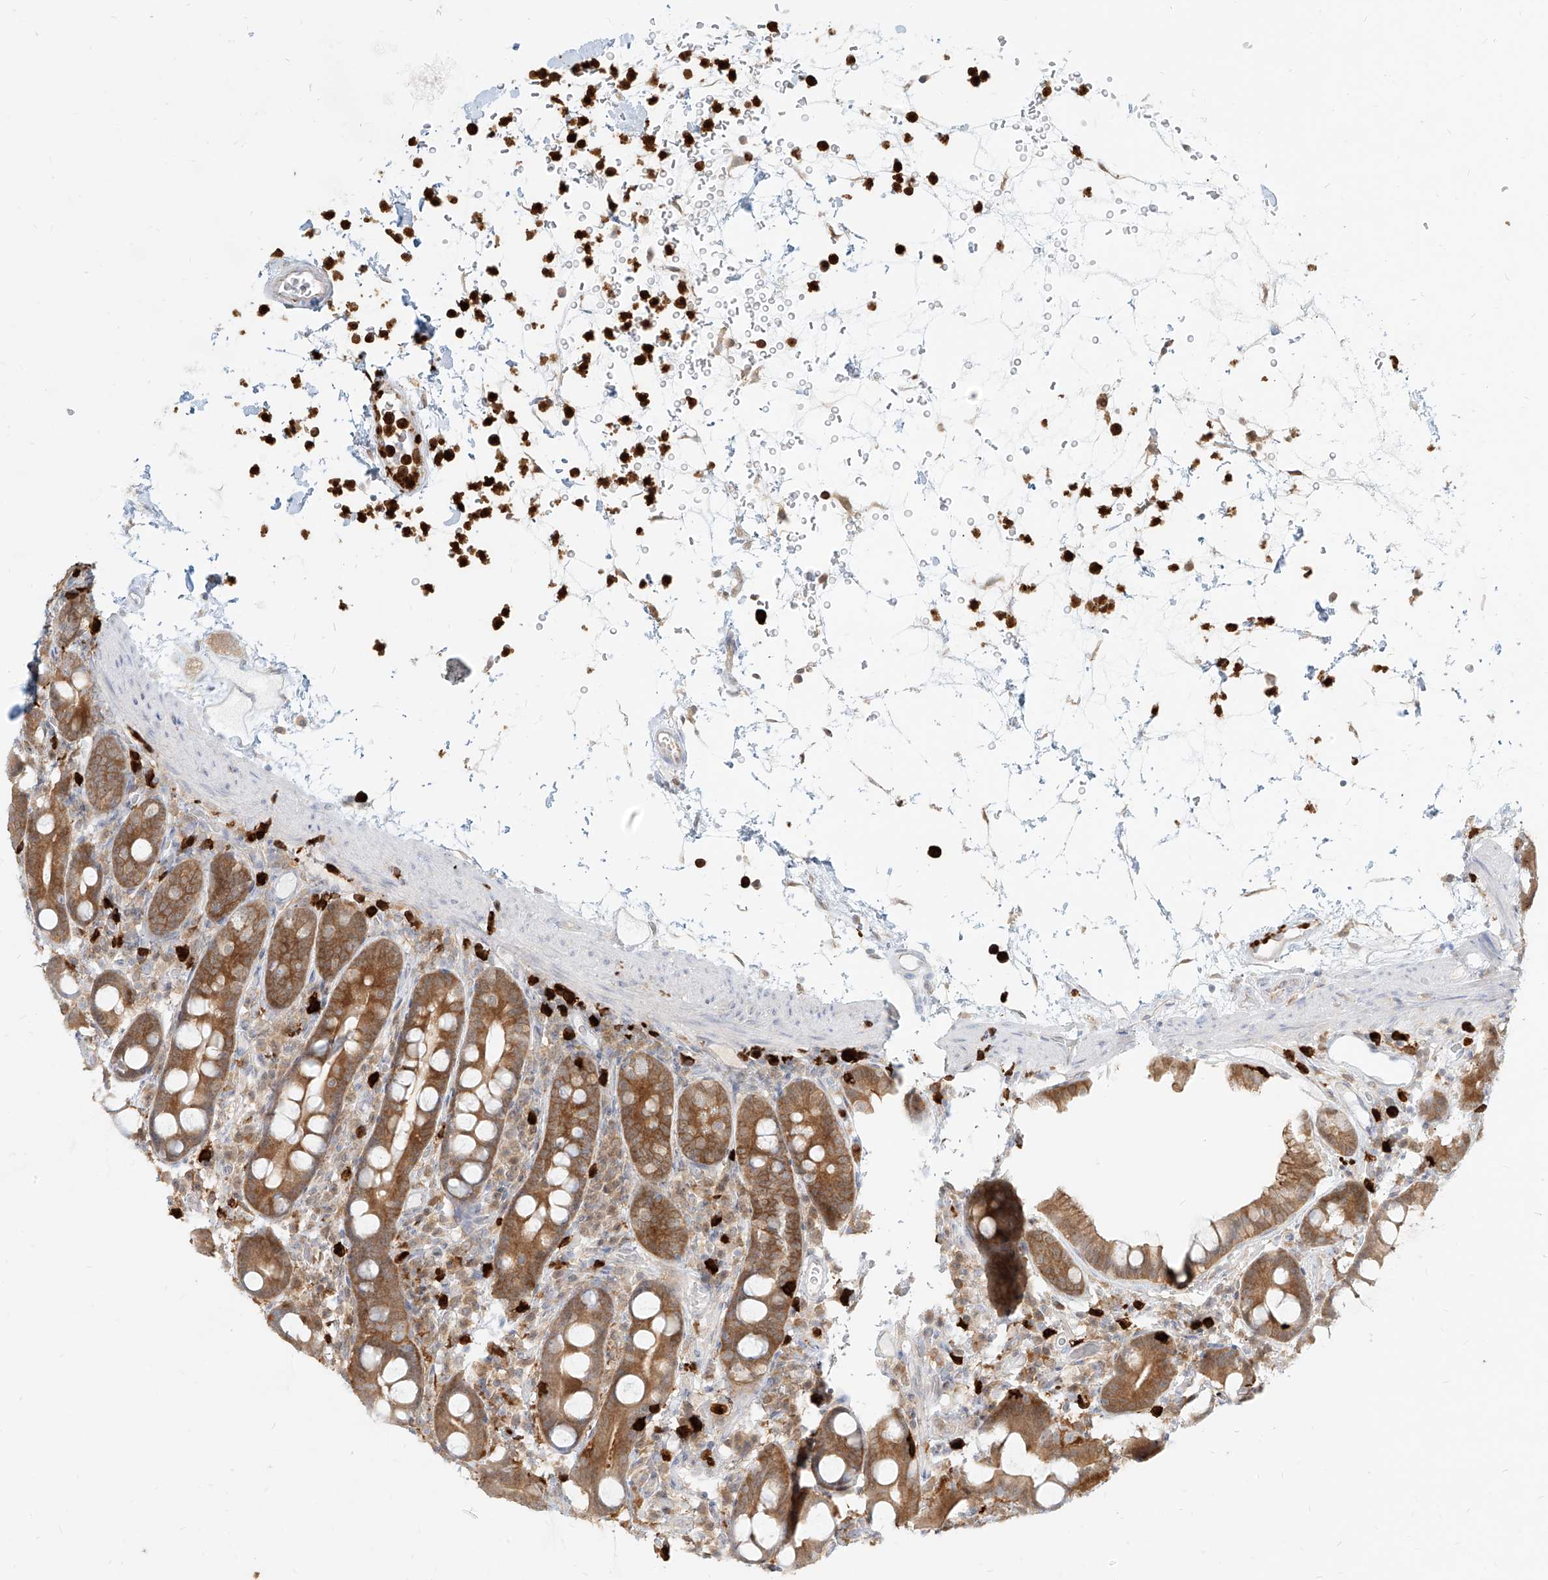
{"staining": {"intensity": "moderate", "quantity": ">75%", "location": "cytoplasmic/membranous"}, "tissue": "duodenum", "cell_type": "Glandular cells", "image_type": "normal", "snomed": [{"axis": "morphology", "description": "Normal tissue, NOS"}, {"axis": "topography", "description": "Duodenum"}], "caption": "A brown stain highlights moderate cytoplasmic/membranous positivity of a protein in glandular cells of benign duodenum. (Stains: DAB in brown, nuclei in blue, Microscopy: brightfield microscopy at high magnification).", "gene": "PGD", "patient": {"sex": "male", "age": 54}}